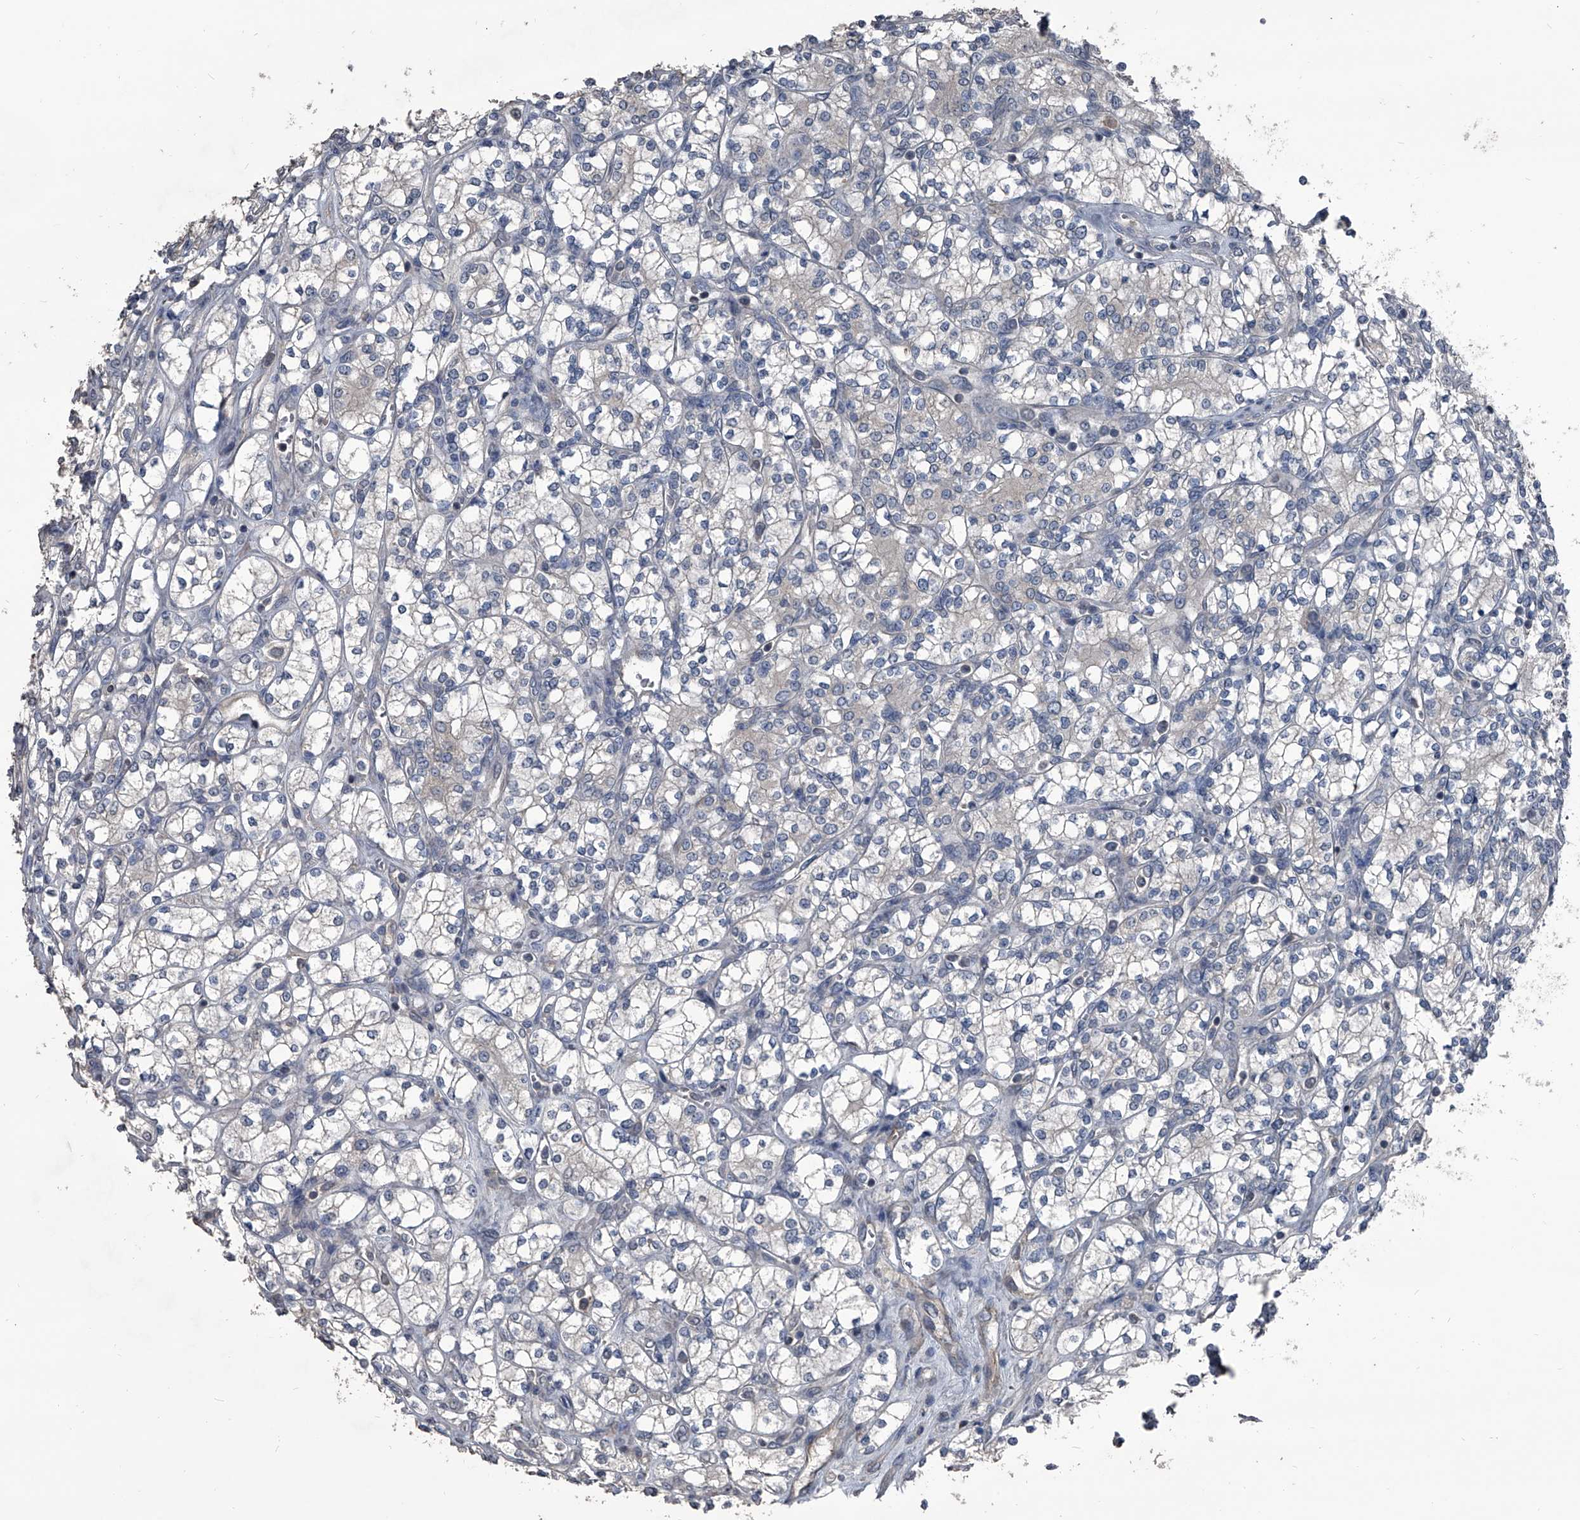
{"staining": {"intensity": "negative", "quantity": "none", "location": "none"}, "tissue": "renal cancer", "cell_type": "Tumor cells", "image_type": "cancer", "snomed": [{"axis": "morphology", "description": "Adenocarcinoma, NOS"}, {"axis": "topography", "description": "Kidney"}], "caption": "Immunohistochemical staining of human renal cancer (adenocarcinoma) exhibits no significant staining in tumor cells.", "gene": "OARD1", "patient": {"sex": "male", "age": 77}}